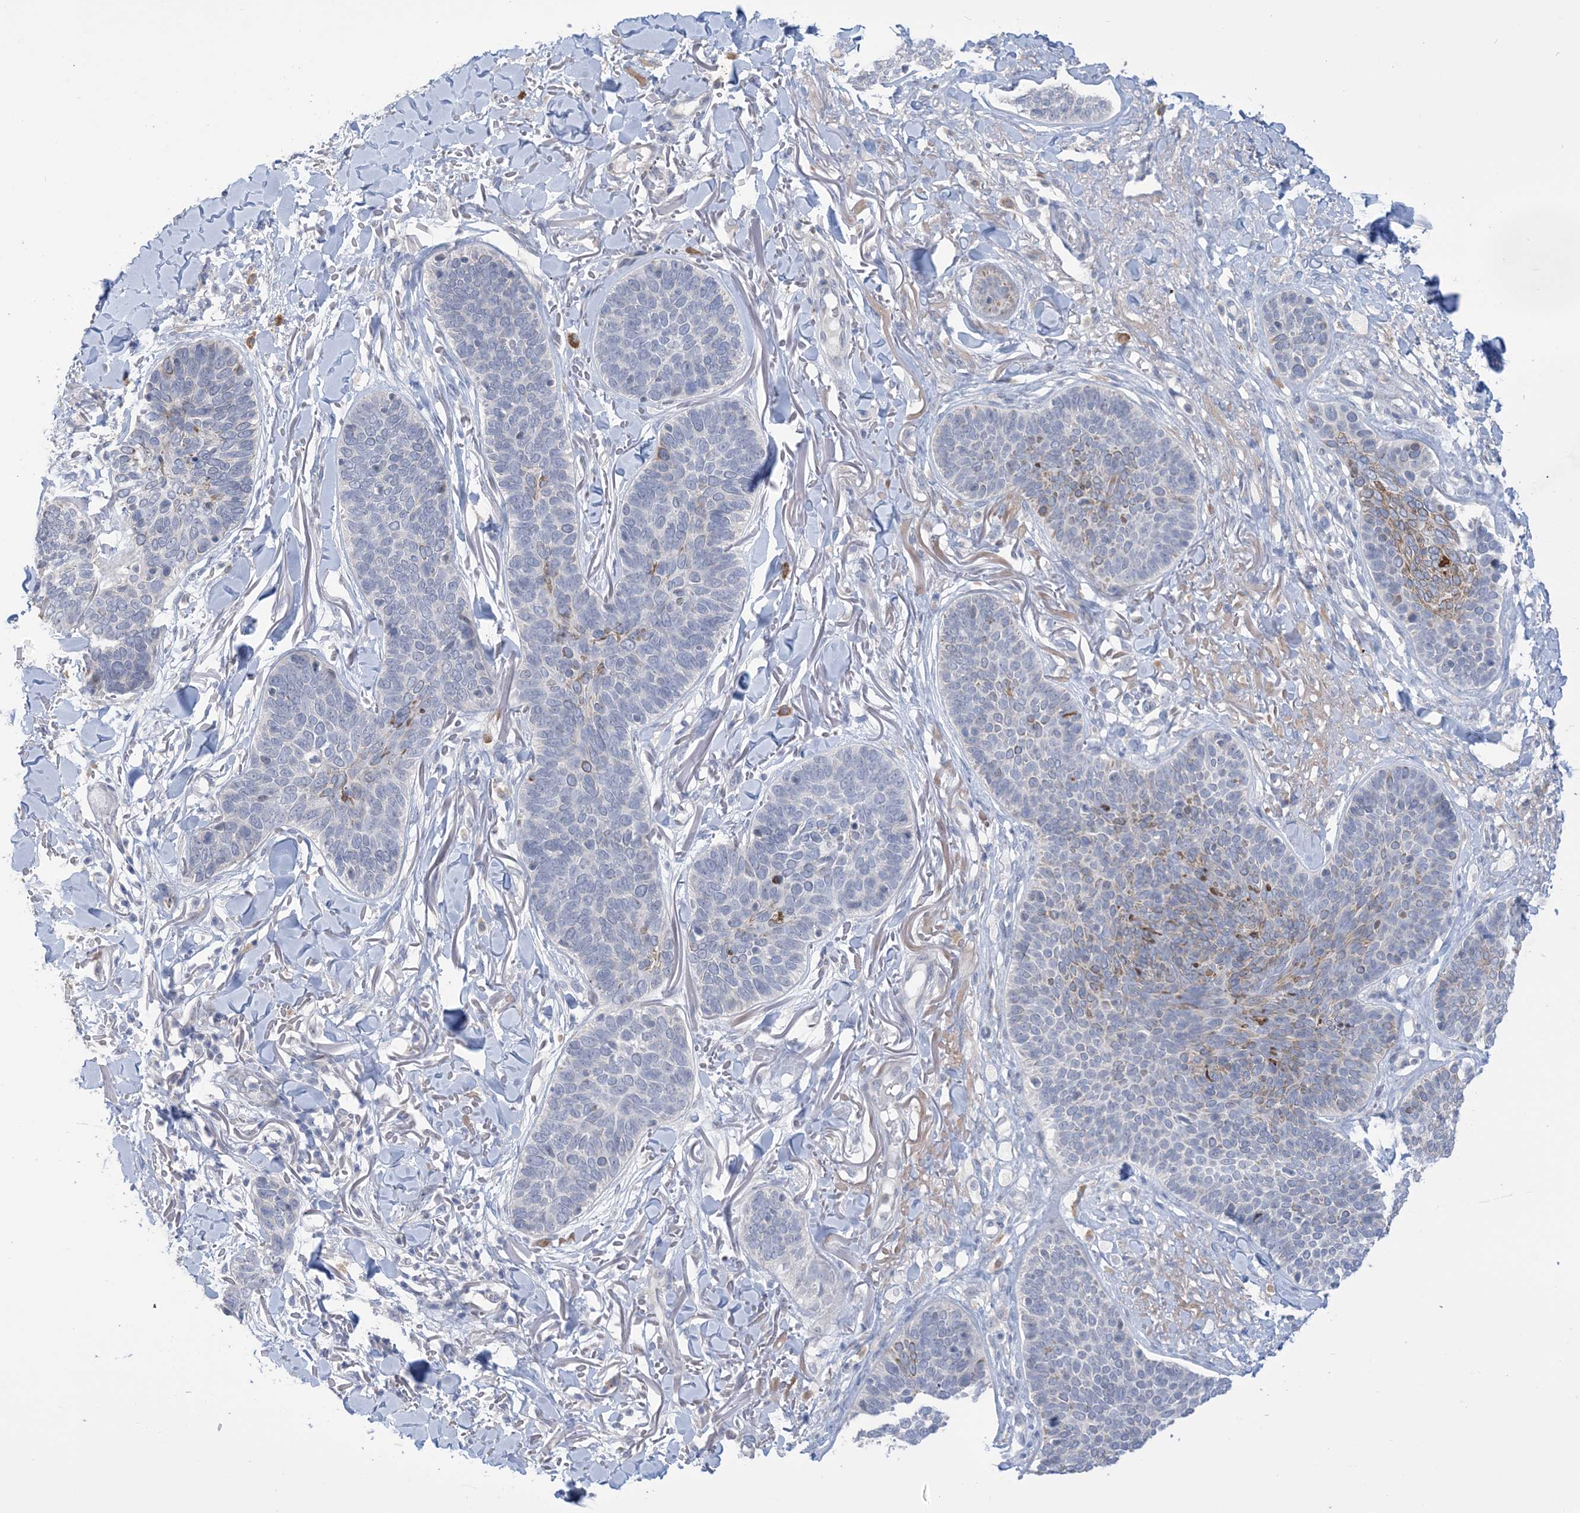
{"staining": {"intensity": "negative", "quantity": "none", "location": "none"}, "tissue": "skin cancer", "cell_type": "Tumor cells", "image_type": "cancer", "snomed": [{"axis": "morphology", "description": "Basal cell carcinoma"}, {"axis": "topography", "description": "Skin"}], "caption": "DAB (3,3'-diaminobenzidine) immunohistochemical staining of human skin basal cell carcinoma demonstrates no significant expression in tumor cells. (DAB immunohistochemistry (IHC), high magnification).", "gene": "TTYH1", "patient": {"sex": "male", "age": 85}}